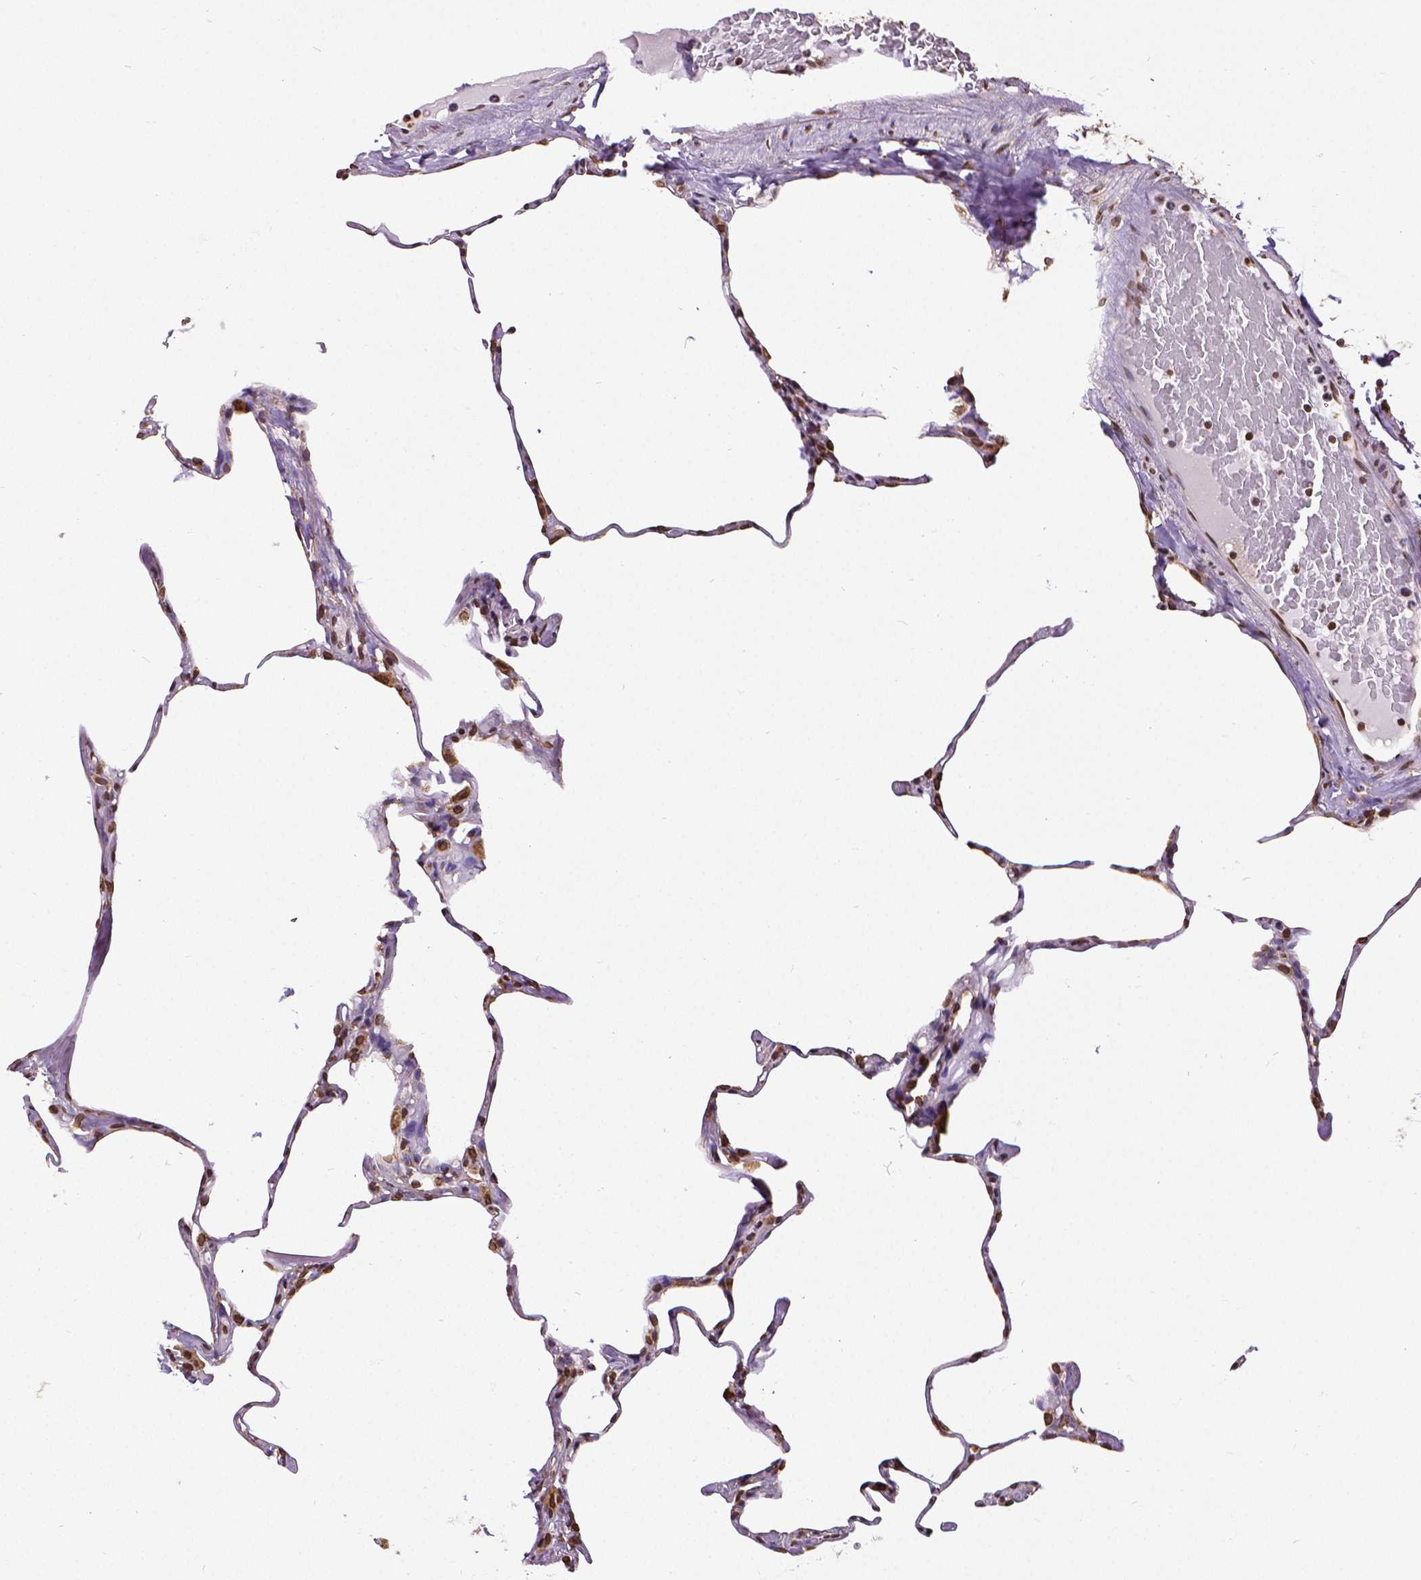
{"staining": {"intensity": "strong", "quantity": ">75%", "location": "cytoplasmic/membranous,nuclear"}, "tissue": "lung", "cell_type": "Alveolar cells", "image_type": "normal", "snomed": [{"axis": "morphology", "description": "Normal tissue, NOS"}, {"axis": "topography", "description": "Lung"}], "caption": "A histopathology image showing strong cytoplasmic/membranous,nuclear staining in about >75% of alveolar cells in benign lung, as visualized by brown immunohistochemical staining.", "gene": "MTDH", "patient": {"sex": "male", "age": 65}}